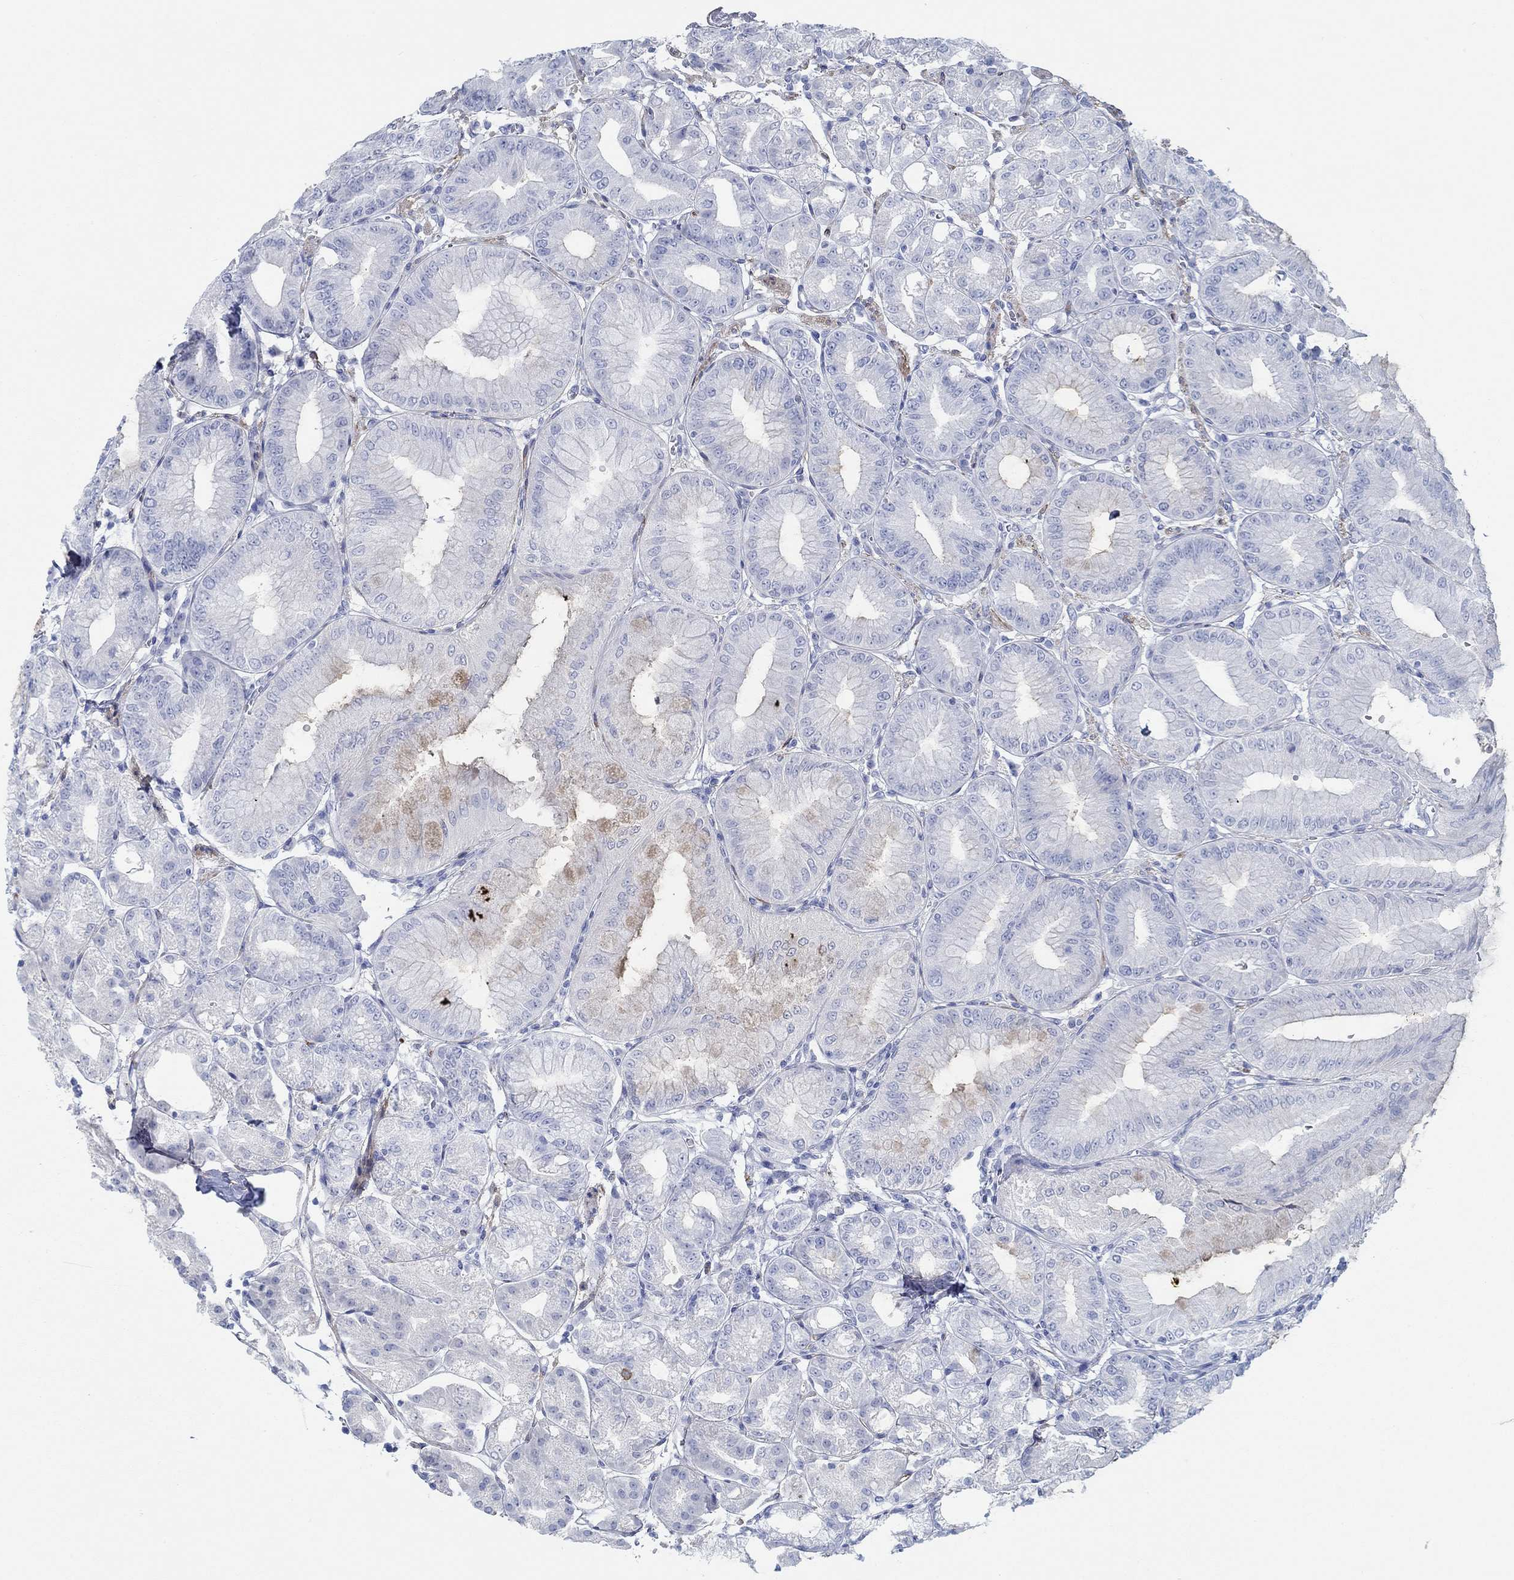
{"staining": {"intensity": "weak", "quantity": "<25%", "location": "cytoplasmic/membranous"}, "tissue": "stomach", "cell_type": "Glandular cells", "image_type": "normal", "snomed": [{"axis": "morphology", "description": "Normal tissue, NOS"}, {"axis": "topography", "description": "Stomach"}], "caption": "Stomach stained for a protein using immunohistochemistry (IHC) reveals no staining glandular cells.", "gene": "STC2", "patient": {"sex": "male", "age": 71}}